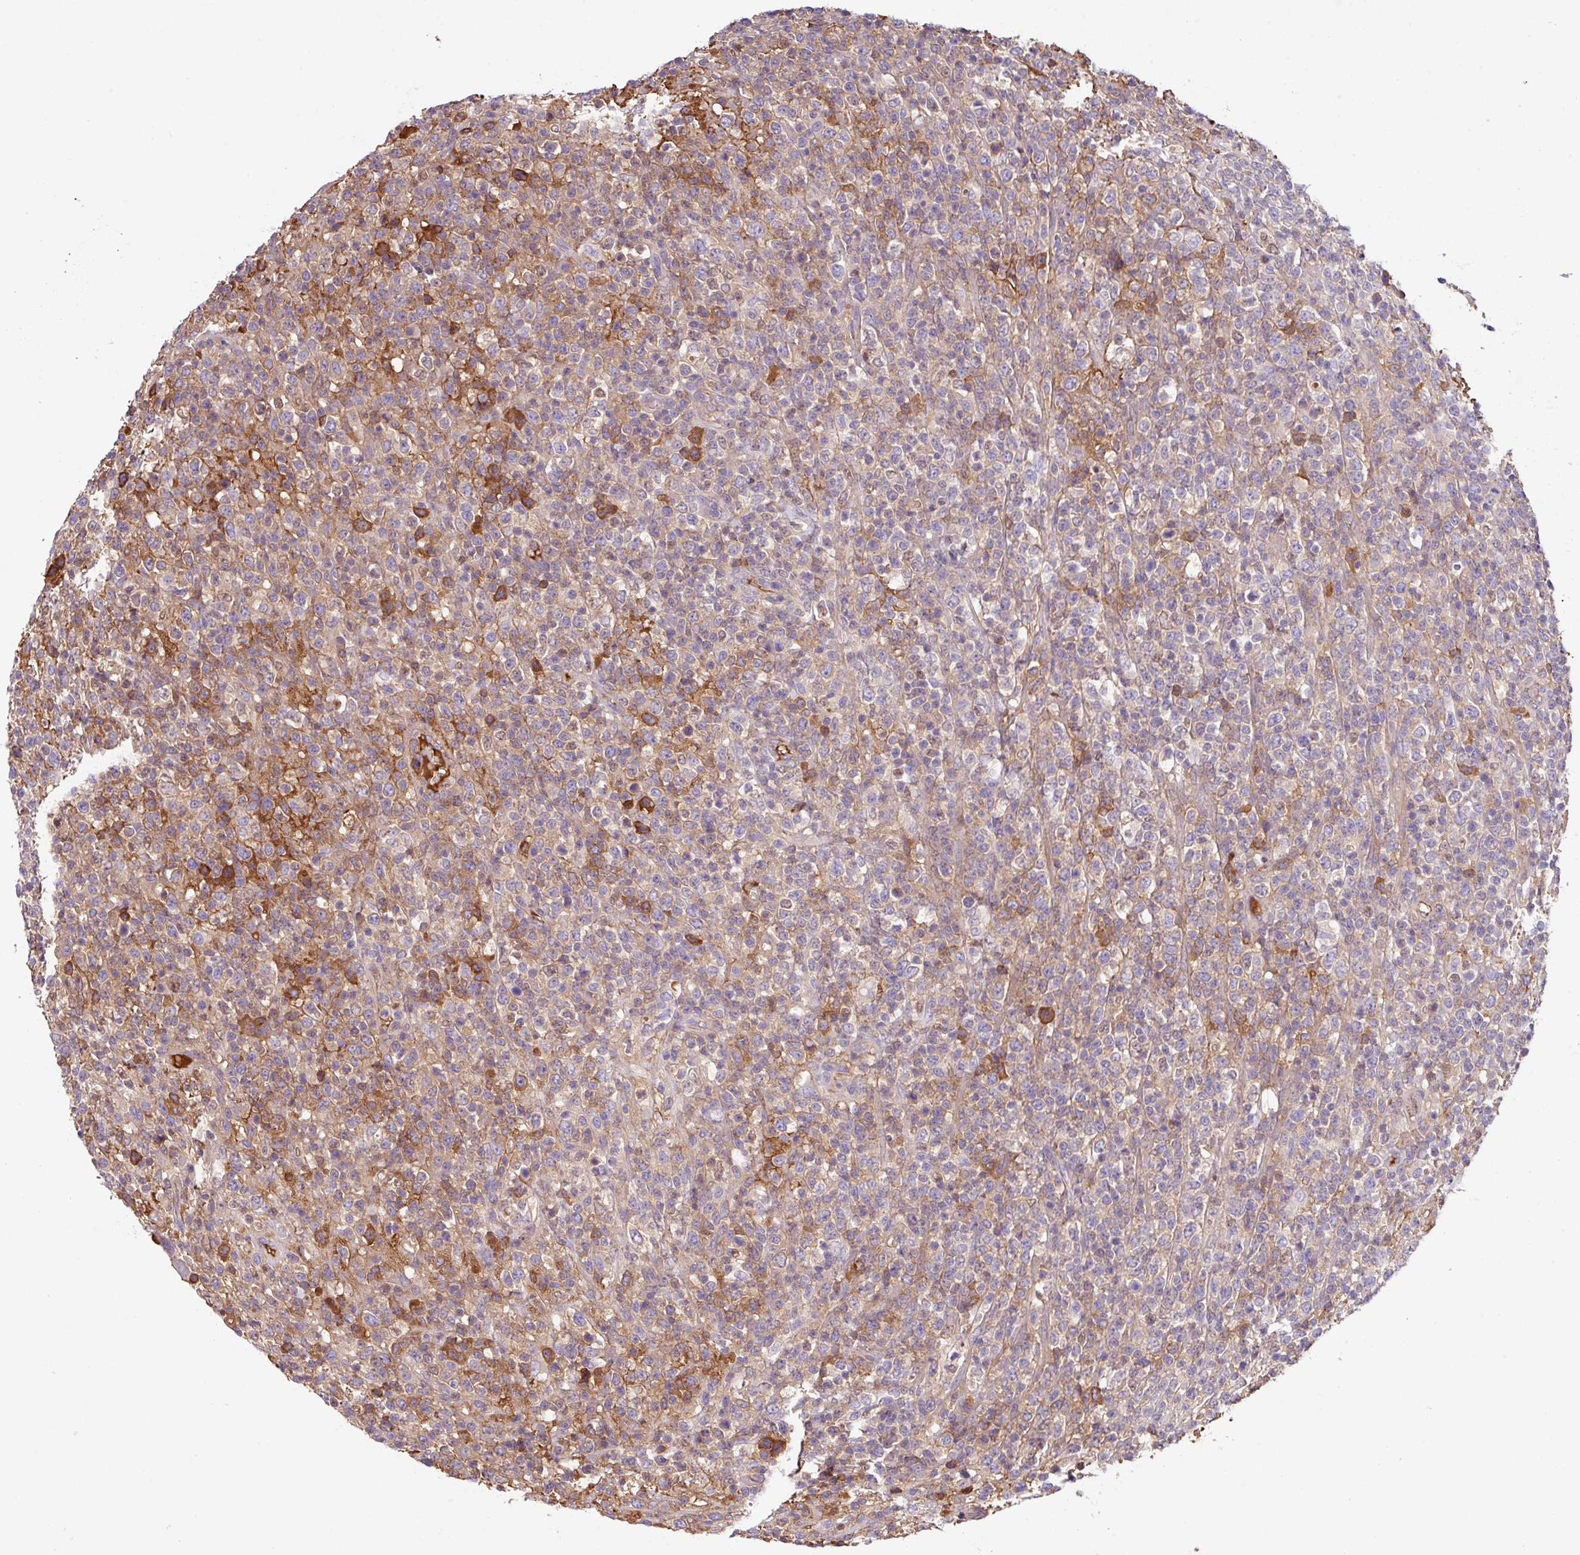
{"staining": {"intensity": "moderate", "quantity": "<25%", "location": "cytoplasmic/membranous"}, "tissue": "lymphoma", "cell_type": "Tumor cells", "image_type": "cancer", "snomed": [{"axis": "morphology", "description": "Malignant lymphoma, non-Hodgkin's type, High grade"}, {"axis": "topography", "description": "Colon"}], "caption": "DAB (3,3'-diaminobenzidine) immunohistochemical staining of high-grade malignant lymphoma, non-Hodgkin's type demonstrates moderate cytoplasmic/membranous protein expression in about <25% of tumor cells.", "gene": "DNAL1", "patient": {"sex": "female", "age": 53}}